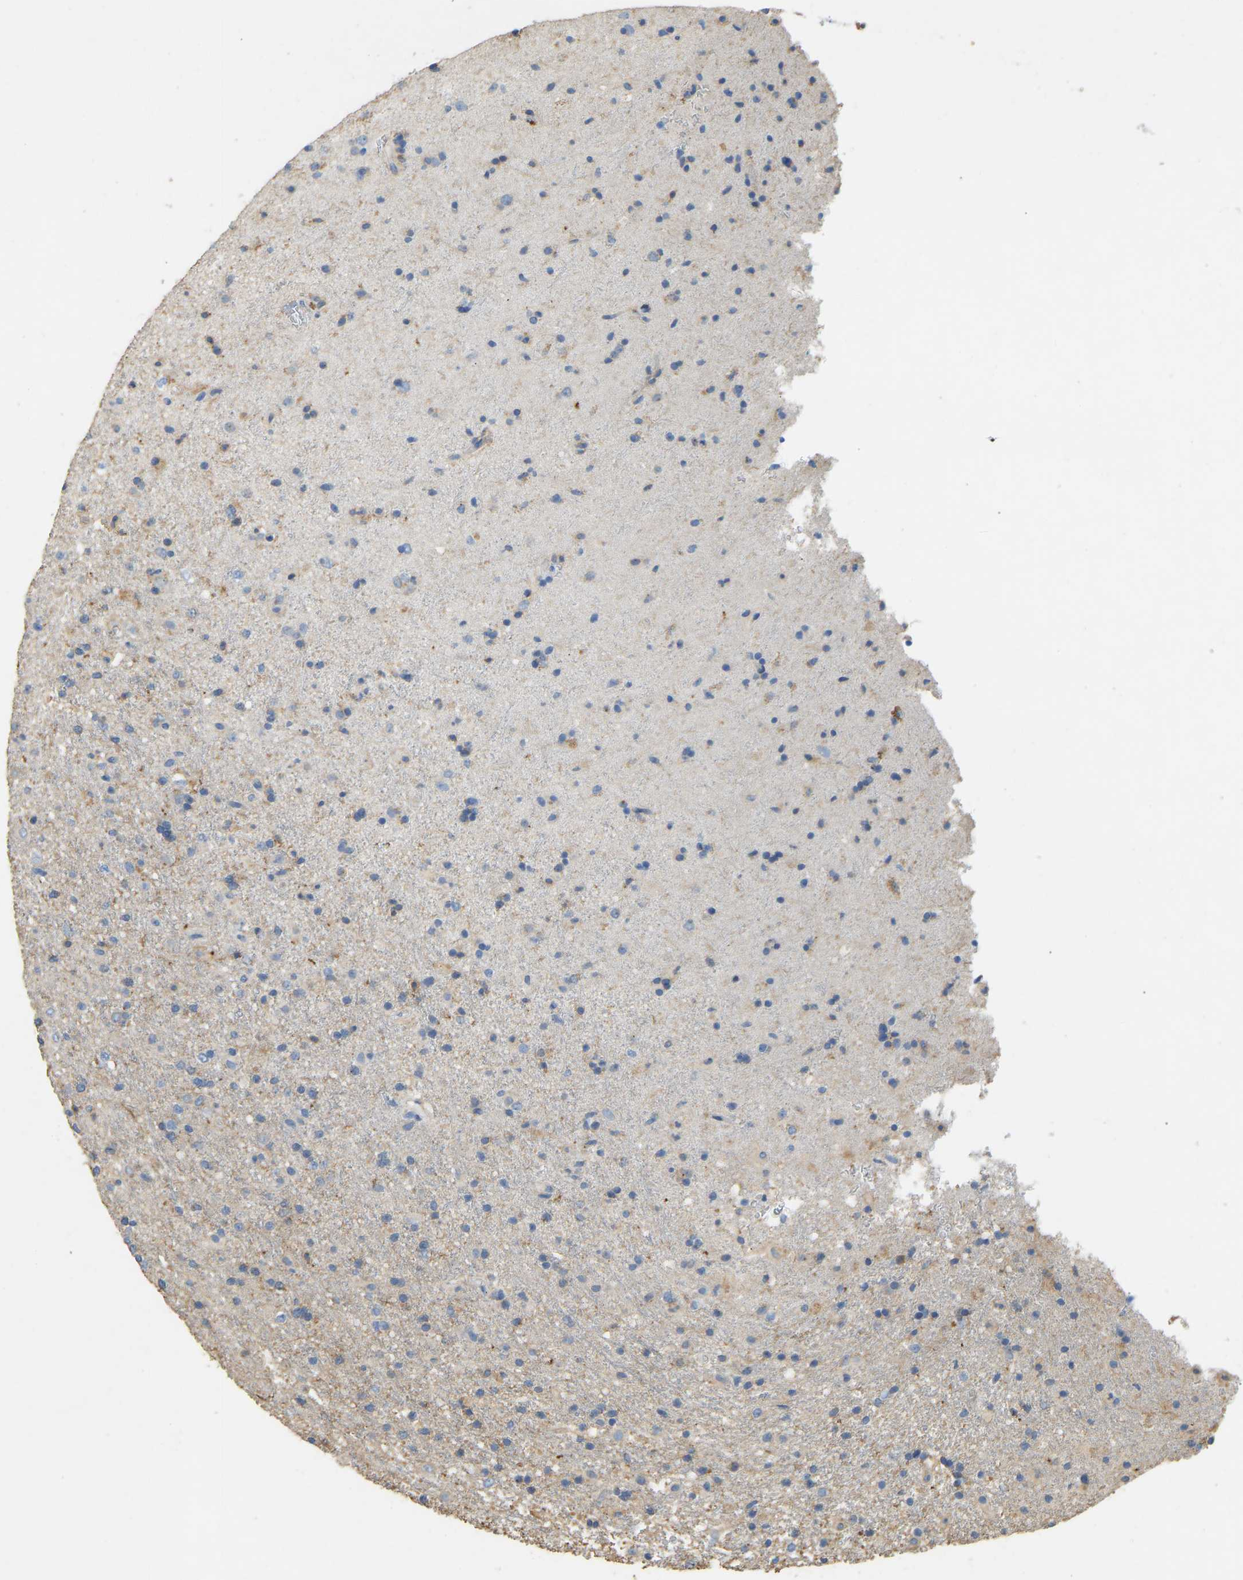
{"staining": {"intensity": "weak", "quantity": "25%-75%", "location": "cytoplasmic/membranous"}, "tissue": "glioma", "cell_type": "Tumor cells", "image_type": "cancer", "snomed": [{"axis": "morphology", "description": "Glioma, malignant, Low grade"}, {"axis": "topography", "description": "Brain"}], "caption": "Glioma stained with a brown dye exhibits weak cytoplasmic/membranous positive expression in approximately 25%-75% of tumor cells.", "gene": "TECTA", "patient": {"sex": "male", "age": 65}}